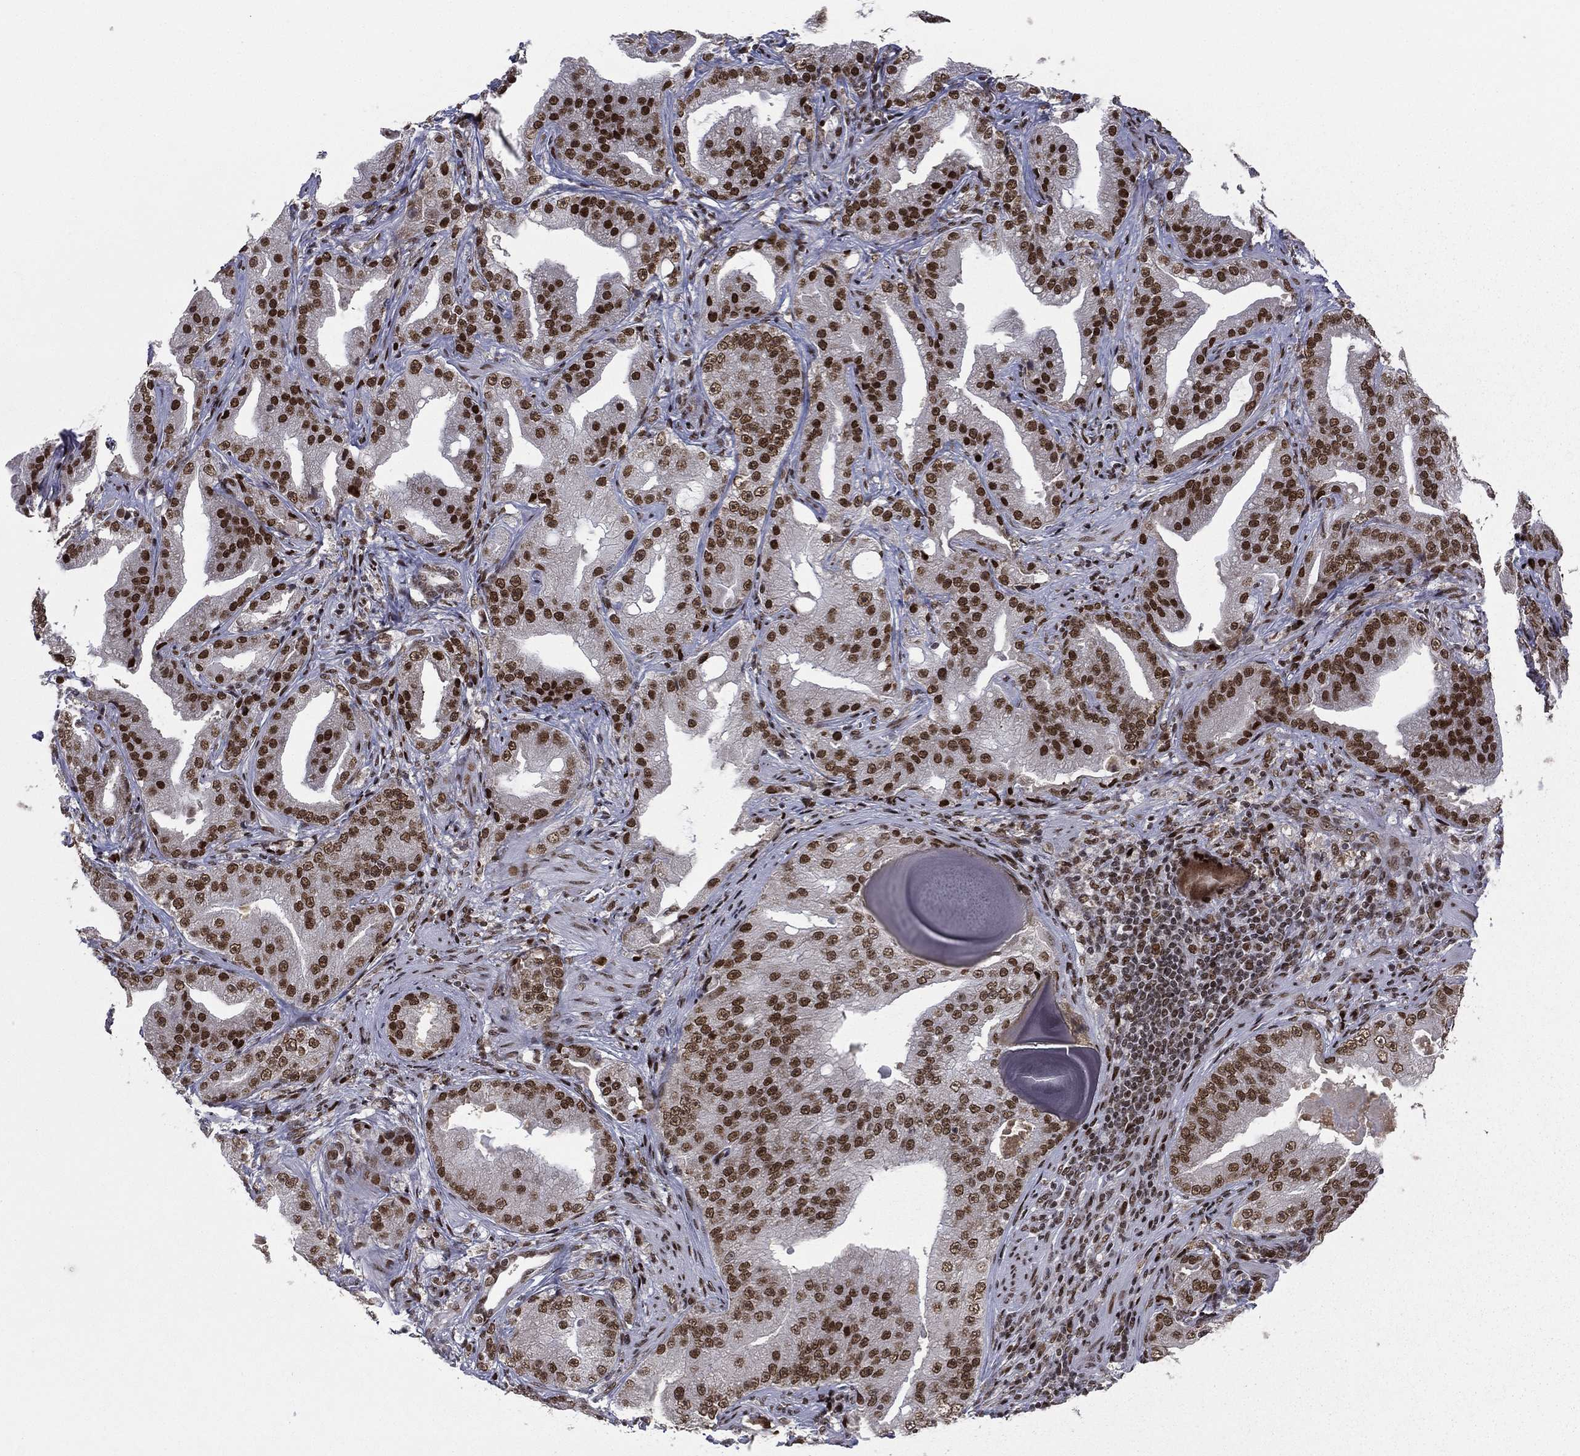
{"staining": {"intensity": "strong", "quantity": ">75%", "location": "nuclear"}, "tissue": "prostate cancer", "cell_type": "Tumor cells", "image_type": "cancer", "snomed": [{"axis": "morphology", "description": "Adenocarcinoma, Low grade"}, {"axis": "topography", "description": "Prostate"}], "caption": "Strong nuclear positivity for a protein is appreciated in about >75% of tumor cells of low-grade adenocarcinoma (prostate) using immunohistochemistry (IHC).", "gene": "RTF1", "patient": {"sex": "male", "age": 62}}